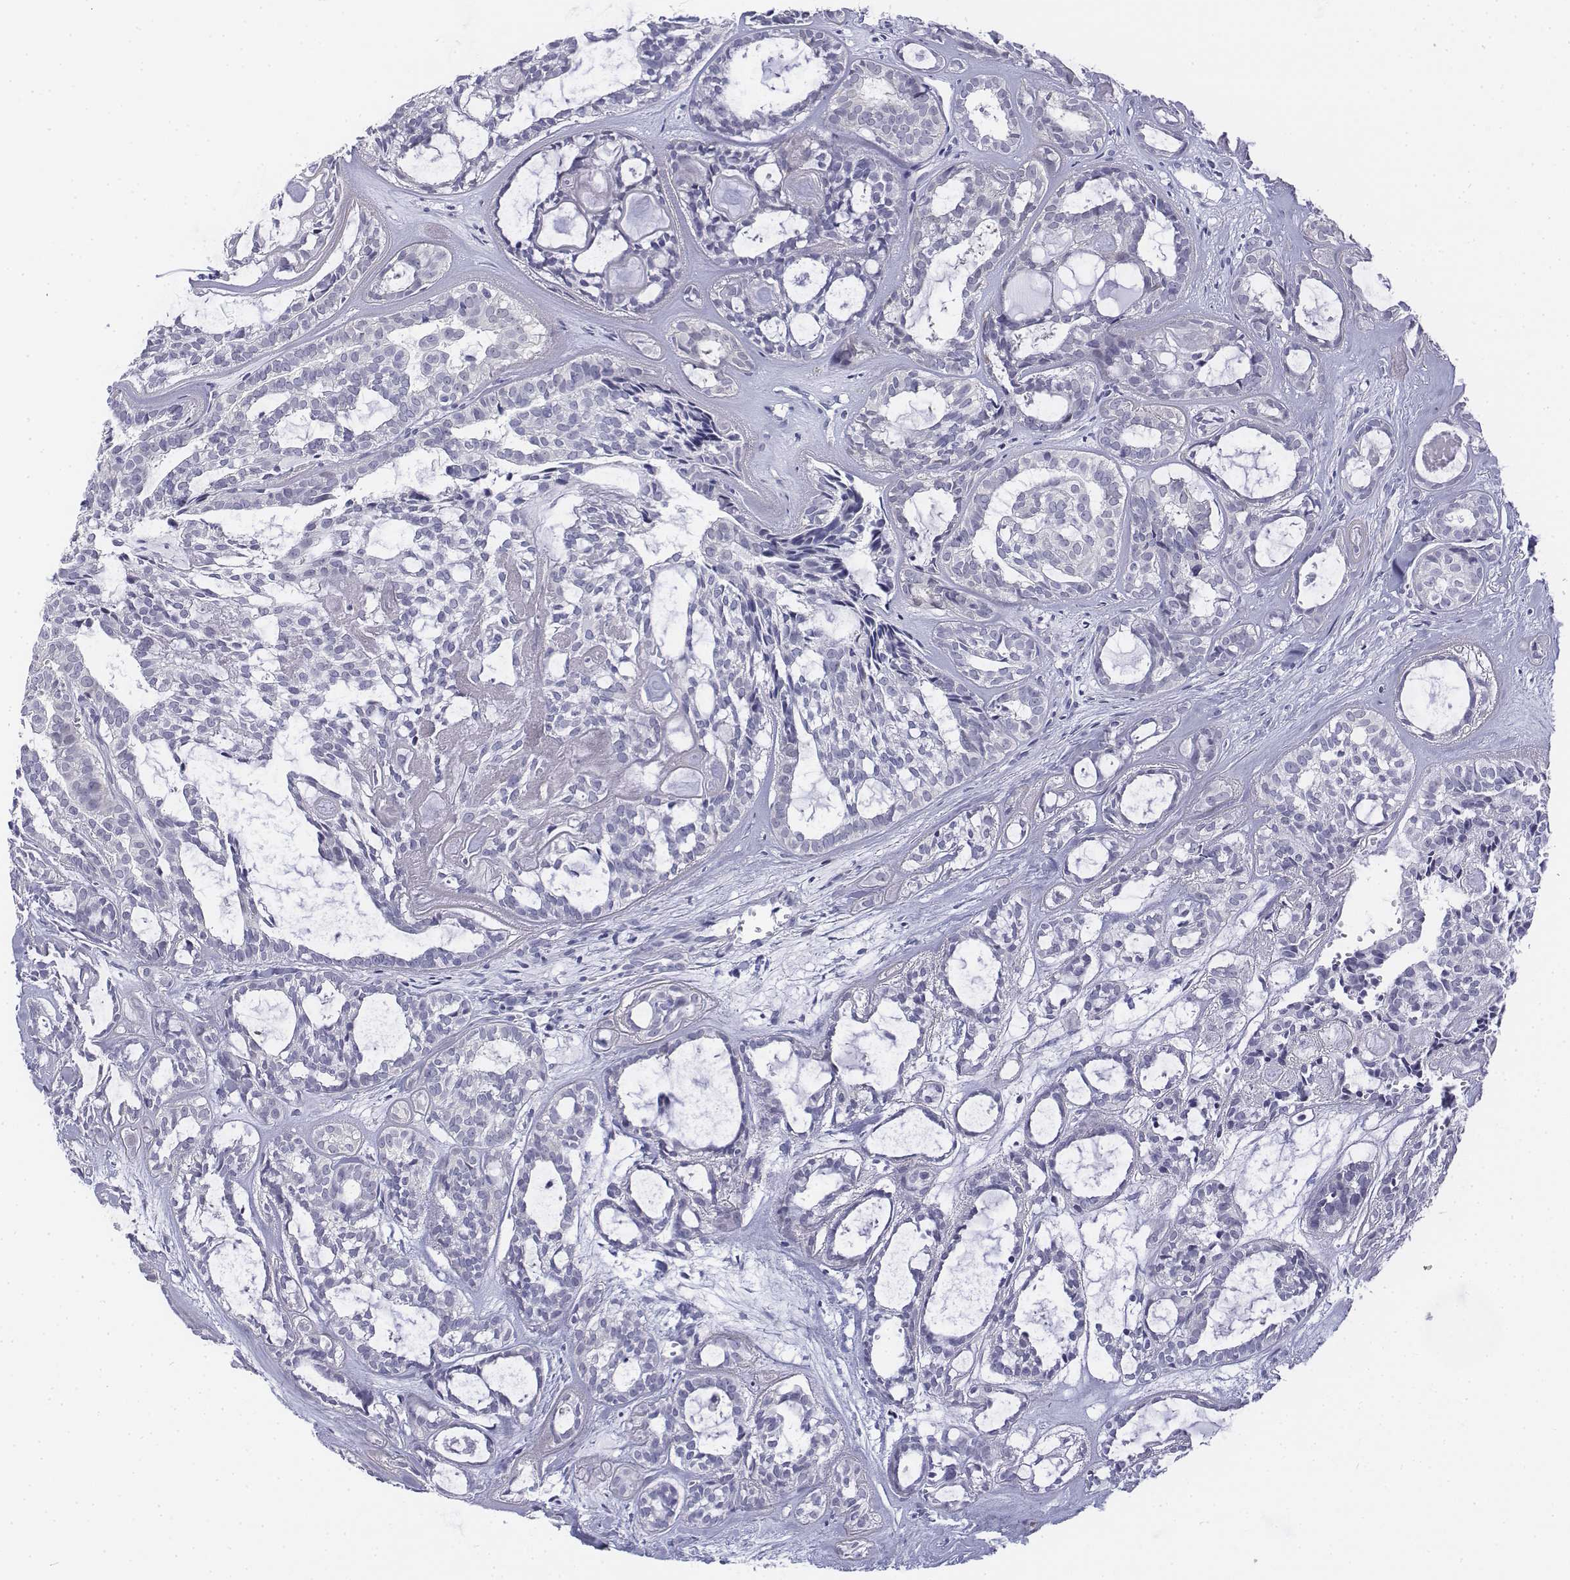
{"staining": {"intensity": "negative", "quantity": "none", "location": "none"}, "tissue": "head and neck cancer", "cell_type": "Tumor cells", "image_type": "cancer", "snomed": [{"axis": "morphology", "description": "Adenocarcinoma, NOS"}, {"axis": "topography", "description": "Head-Neck"}], "caption": "This is an immunohistochemistry photomicrograph of head and neck cancer. There is no positivity in tumor cells.", "gene": "CD3E", "patient": {"sex": "female", "age": 62}}